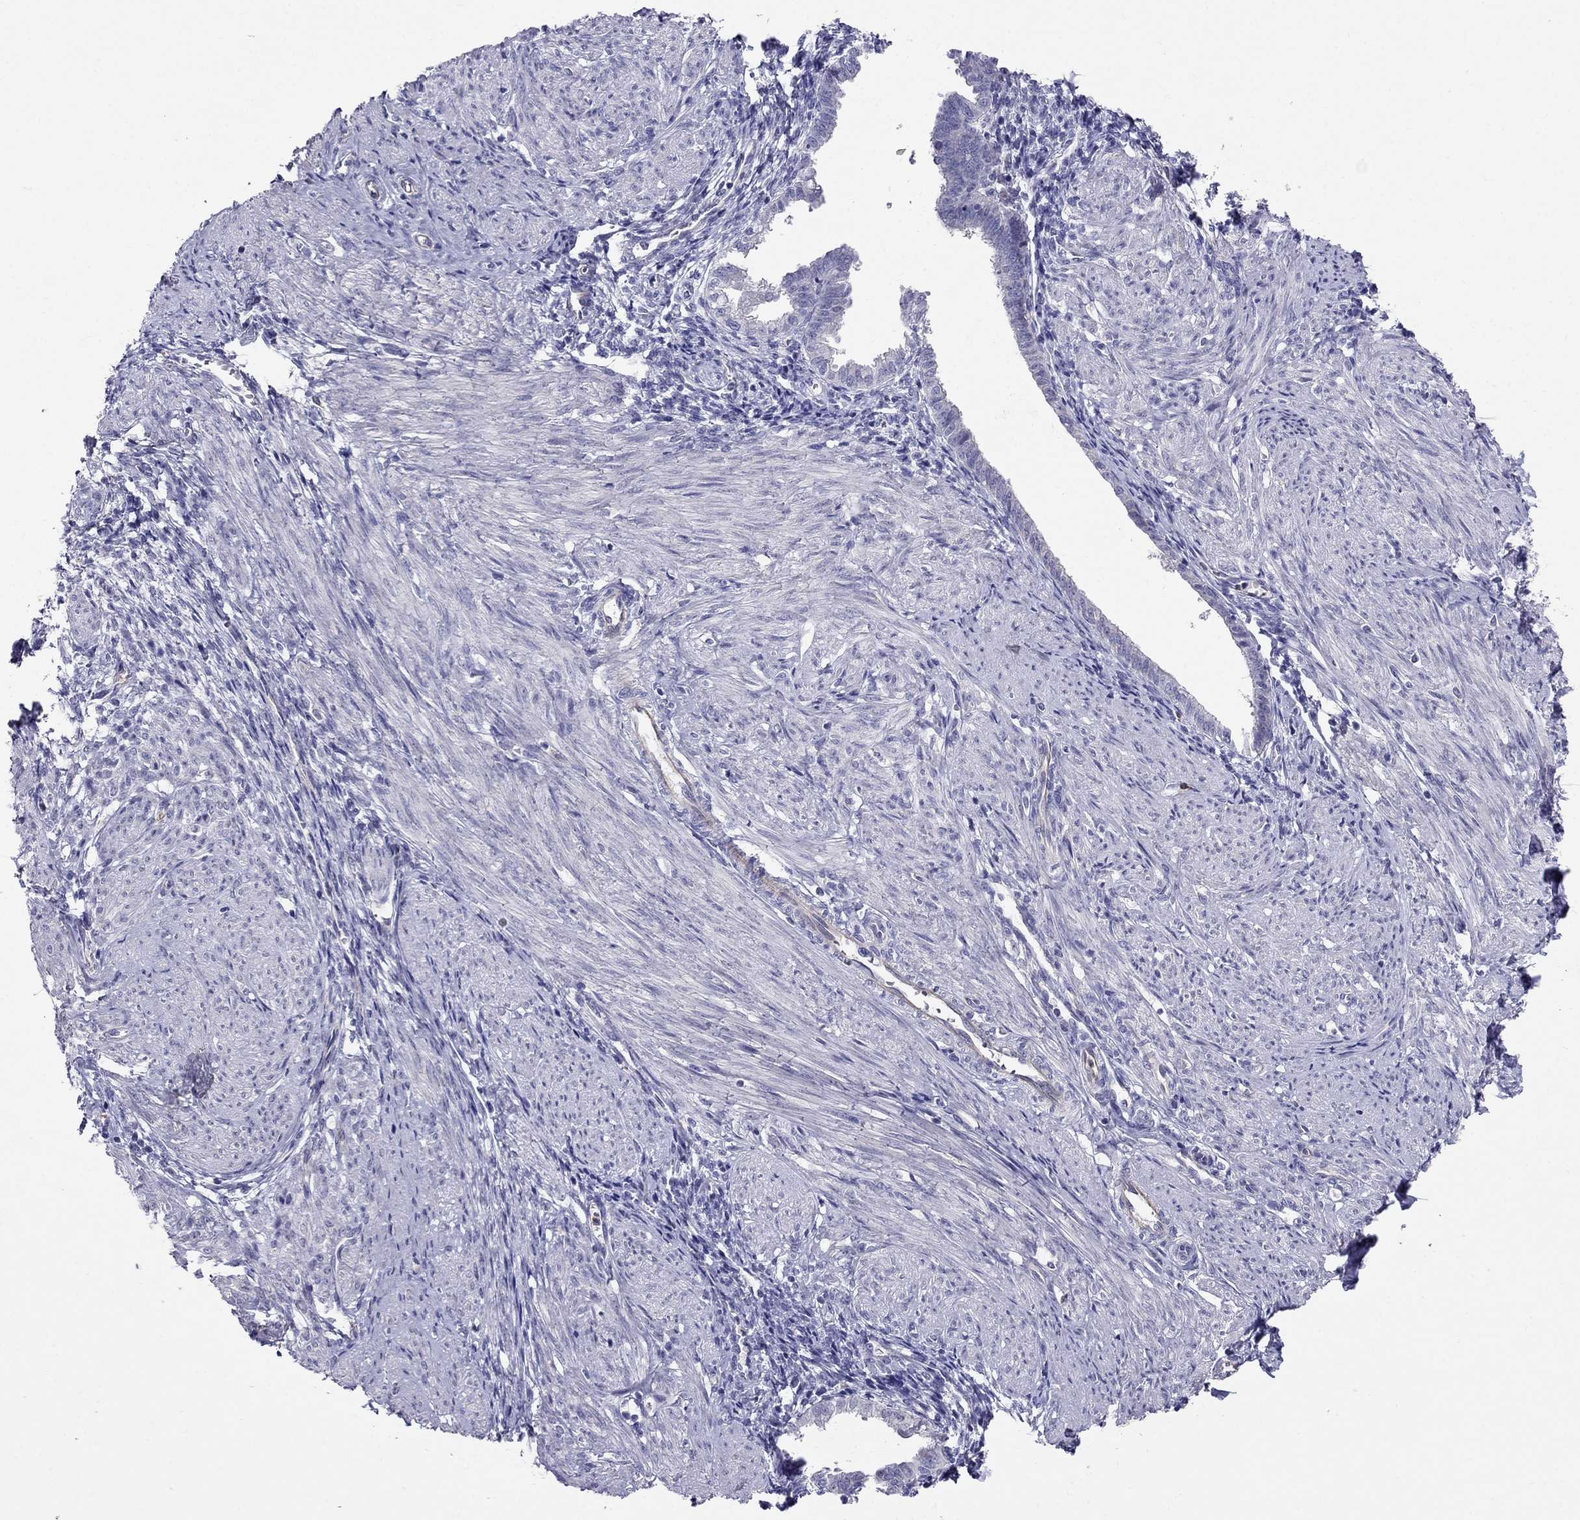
{"staining": {"intensity": "negative", "quantity": "none", "location": "none"}, "tissue": "endometrium", "cell_type": "Cells in endometrial stroma", "image_type": "normal", "snomed": [{"axis": "morphology", "description": "Normal tissue, NOS"}, {"axis": "topography", "description": "Endometrium"}], "caption": "Protein analysis of normal endometrium shows no significant positivity in cells in endometrial stroma.", "gene": "SPINT4", "patient": {"sex": "female", "age": 37}}